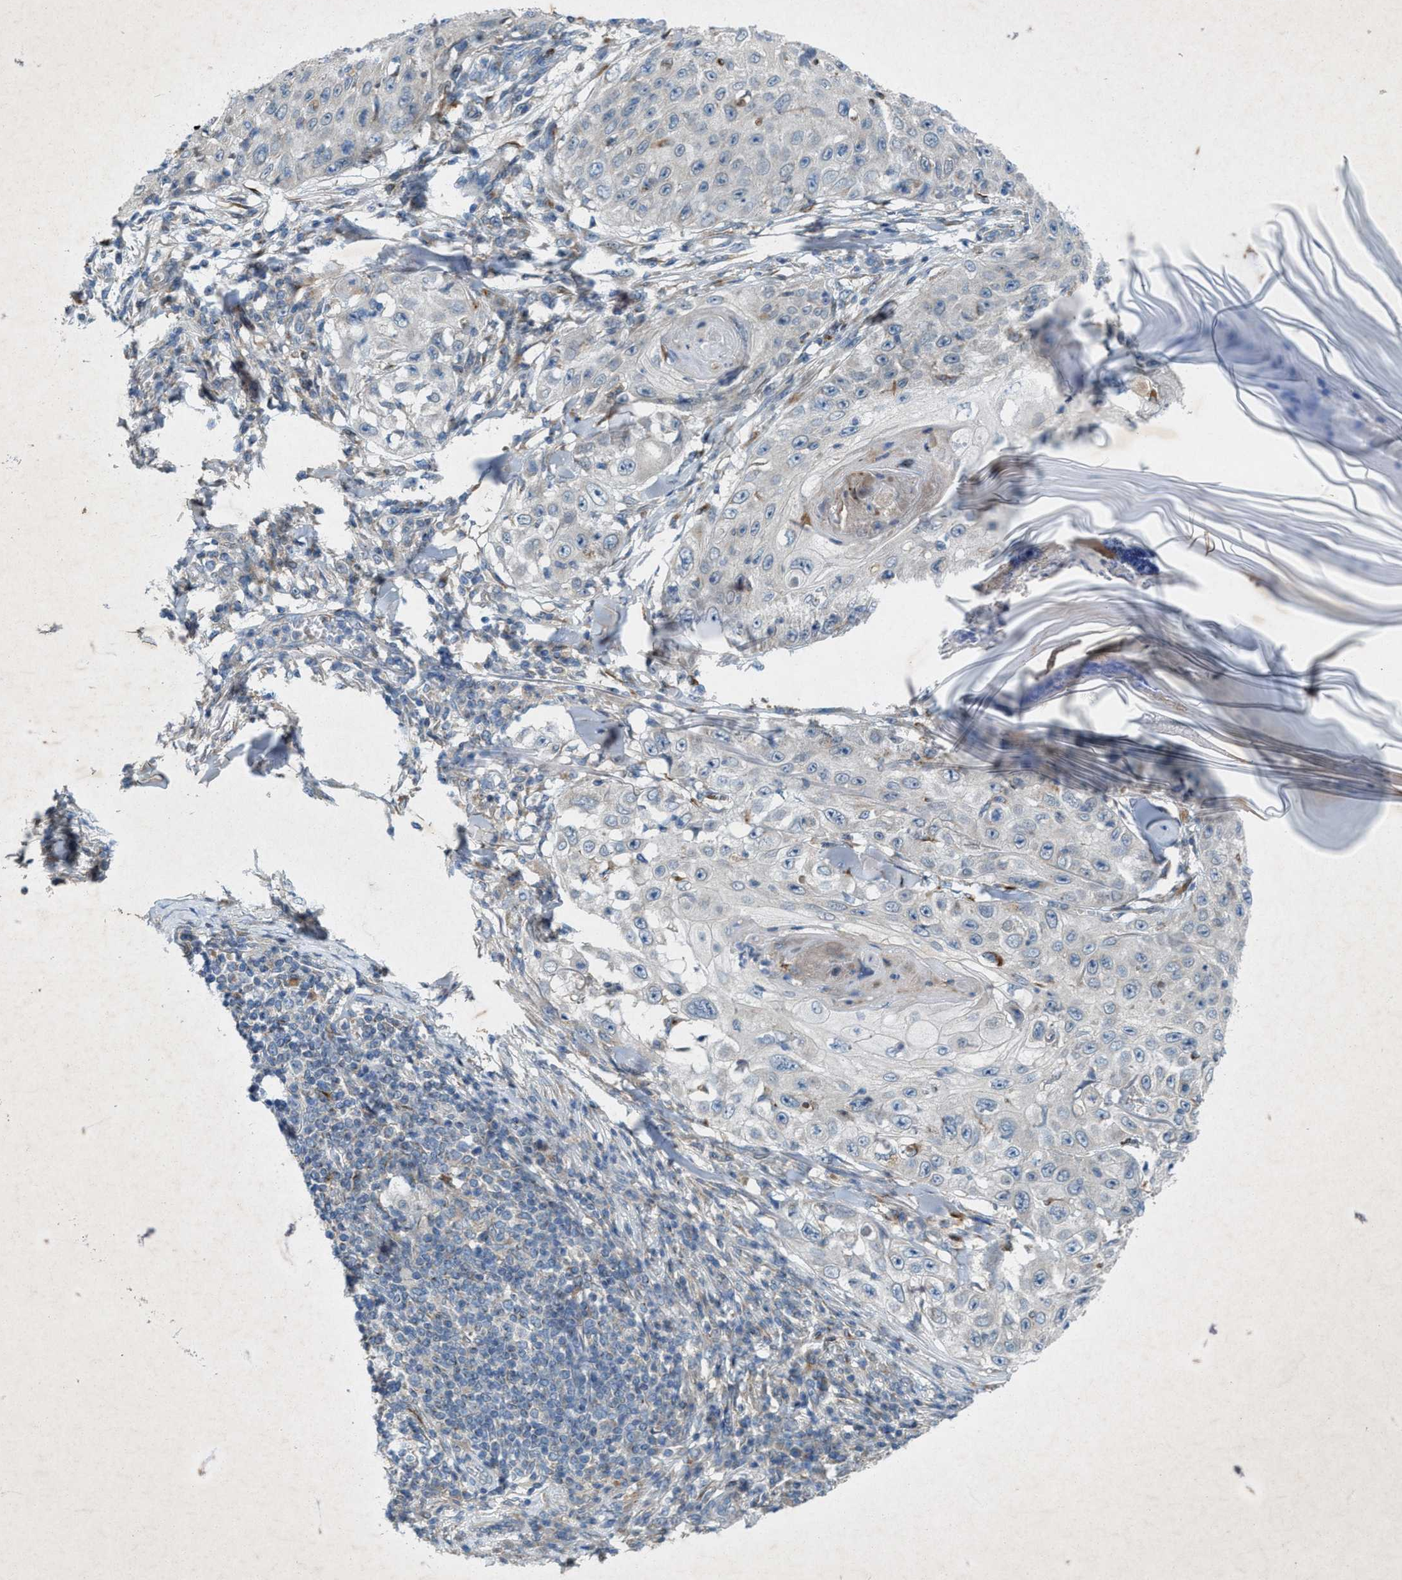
{"staining": {"intensity": "negative", "quantity": "none", "location": "none"}, "tissue": "skin cancer", "cell_type": "Tumor cells", "image_type": "cancer", "snomed": [{"axis": "morphology", "description": "Squamous cell carcinoma, NOS"}, {"axis": "topography", "description": "Skin"}], "caption": "Image shows no significant protein staining in tumor cells of skin cancer.", "gene": "URGCP", "patient": {"sex": "male", "age": 86}}